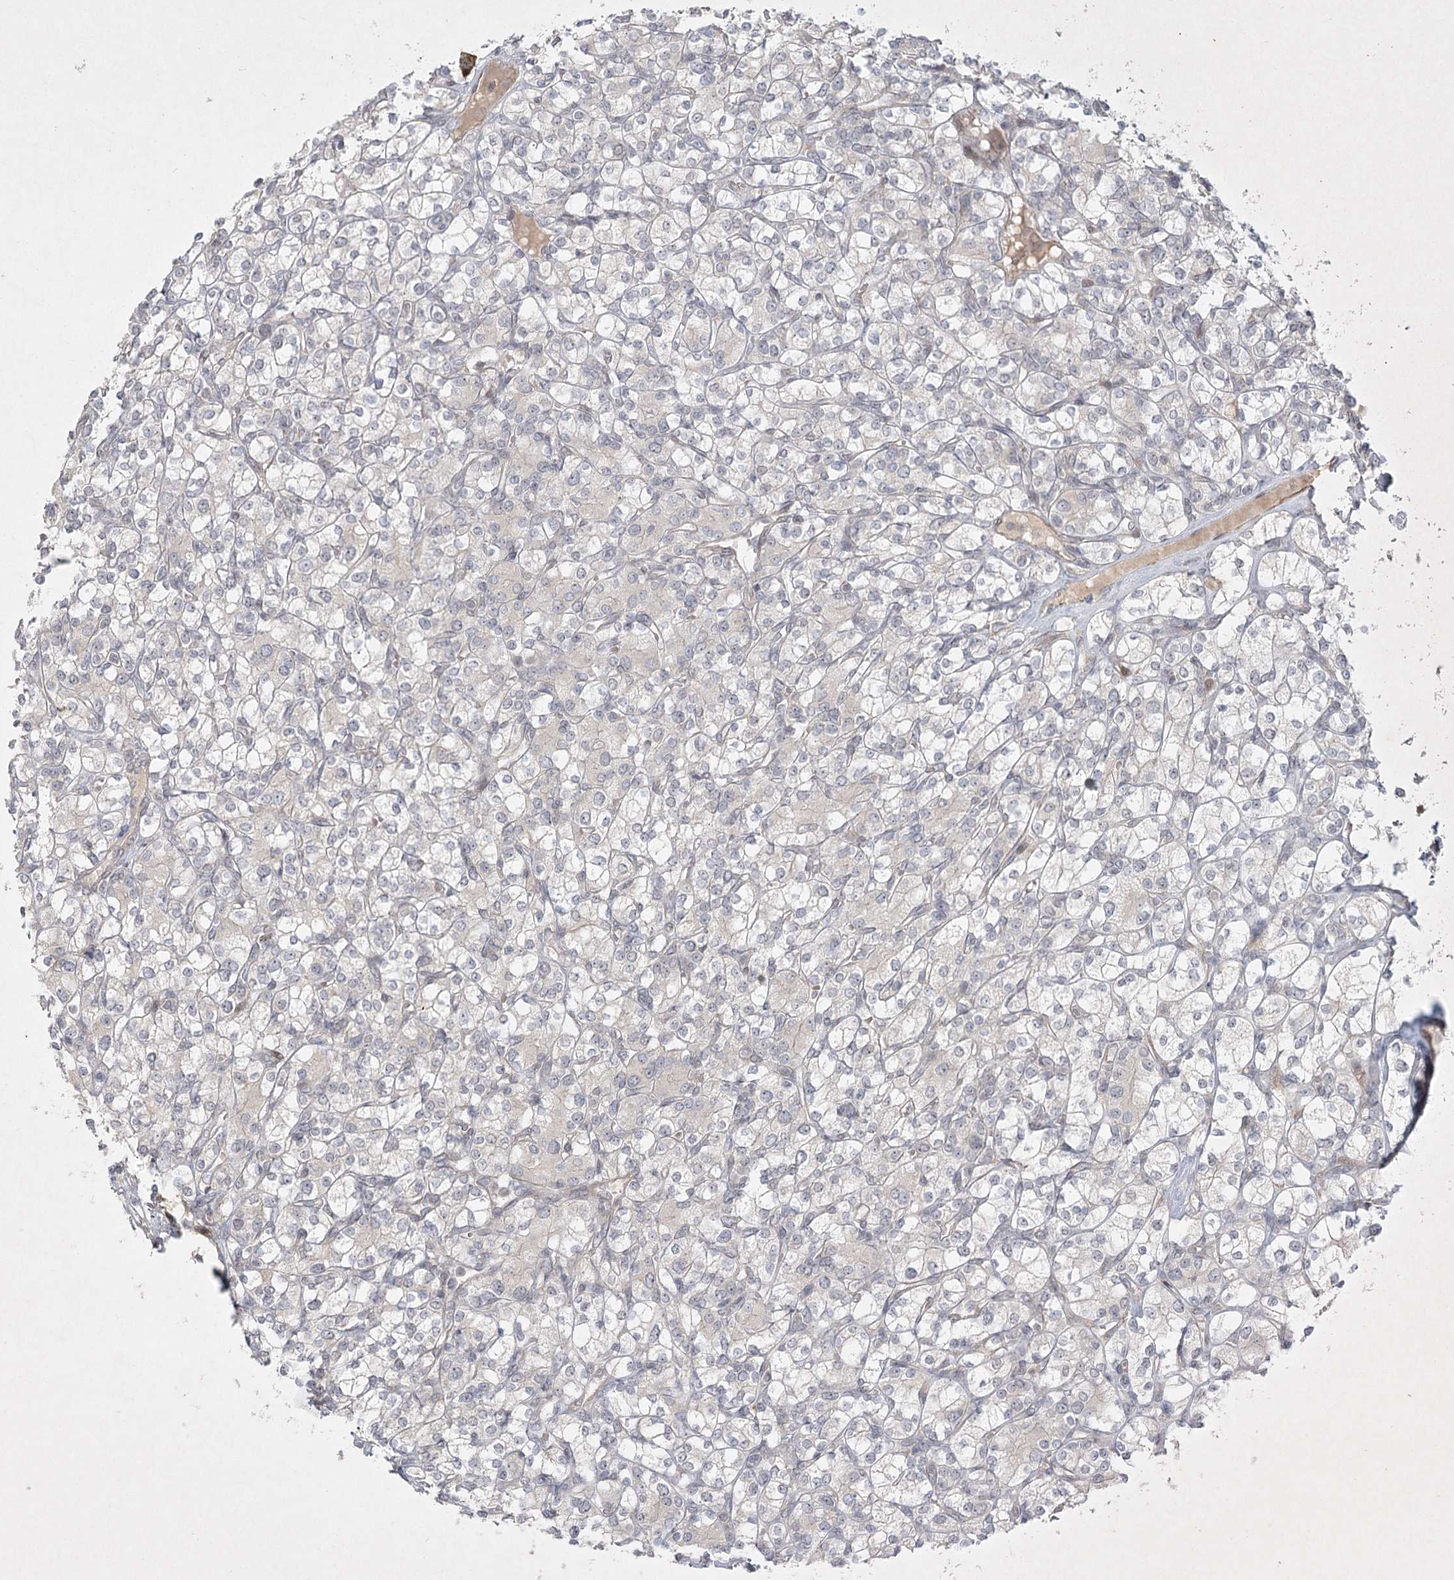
{"staining": {"intensity": "negative", "quantity": "none", "location": "none"}, "tissue": "renal cancer", "cell_type": "Tumor cells", "image_type": "cancer", "snomed": [{"axis": "morphology", "description": "Adenocarcinoma, NOS"}, {"axis": "topography", "description": "Kidney"}], "caption": "Immunohistochemistry of adenocarcinoma (renal) shows no staining in tumor cells.", "gene": "SH2D3A", "patient": {"sex": "male", "age": 77}}